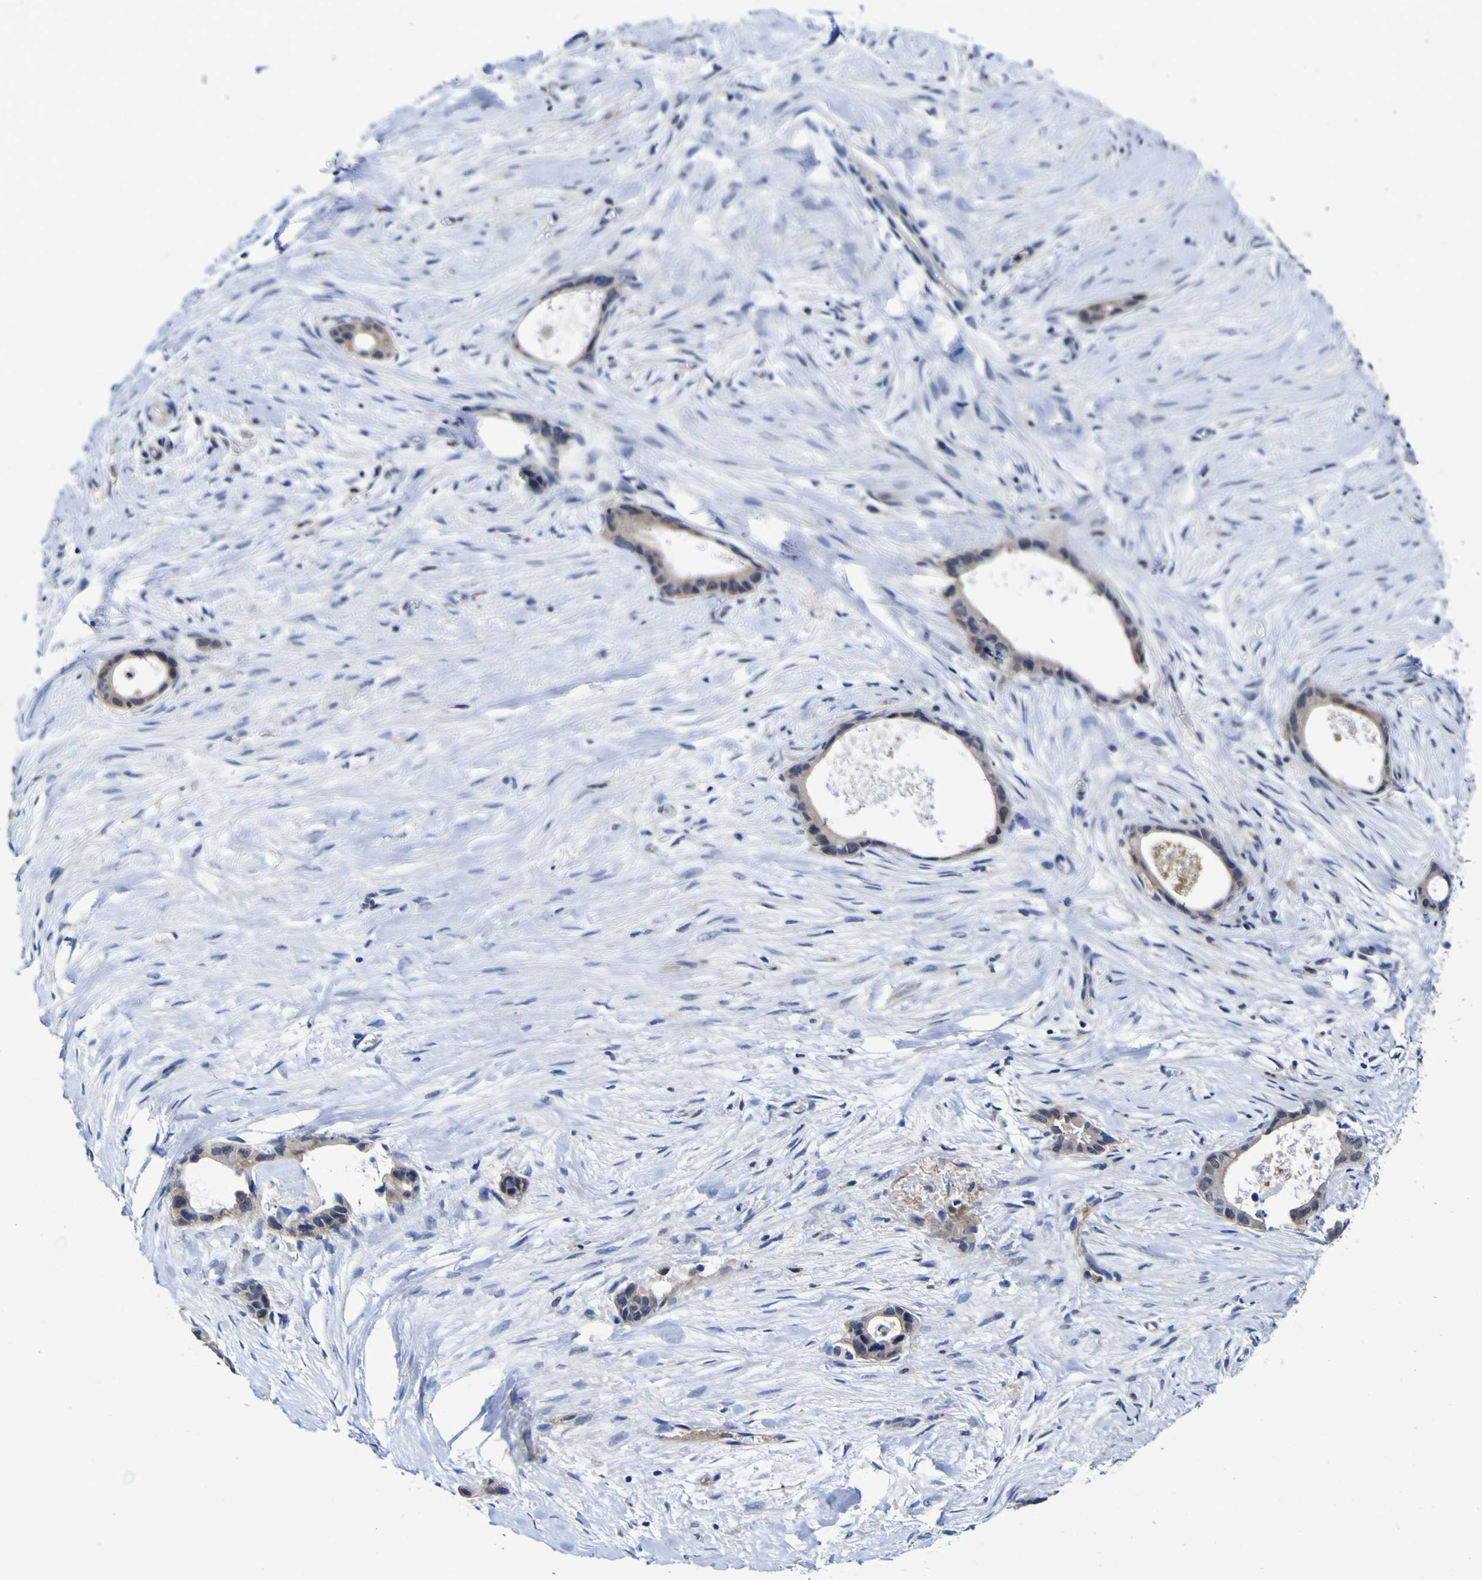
{"staining": {"intensity": "weak", "quantity": "25%-75%", "location": "cytoplasmic/membranous"}, "tissue": "liver cancer", "cell_type": "Tumor cells", "image_type": "cancer", "snomed": [{"axis": "morphology", "description": "Cholangiocarcinoma"}, {"axis": "topography", "description": "Liver"}], "caption": "Immunohistochemical staining of liver cancer (cholangiocarcinoma) displays weak cytoplasmic/membranous protein staining in about 25%-75% of tumor cells. Immunohistochemistry (ihc) stains the protein of interest in brown and the nuclei are stained blue.", "gene": "CASP6", "patient": {"sex": "female", "age": 55}}